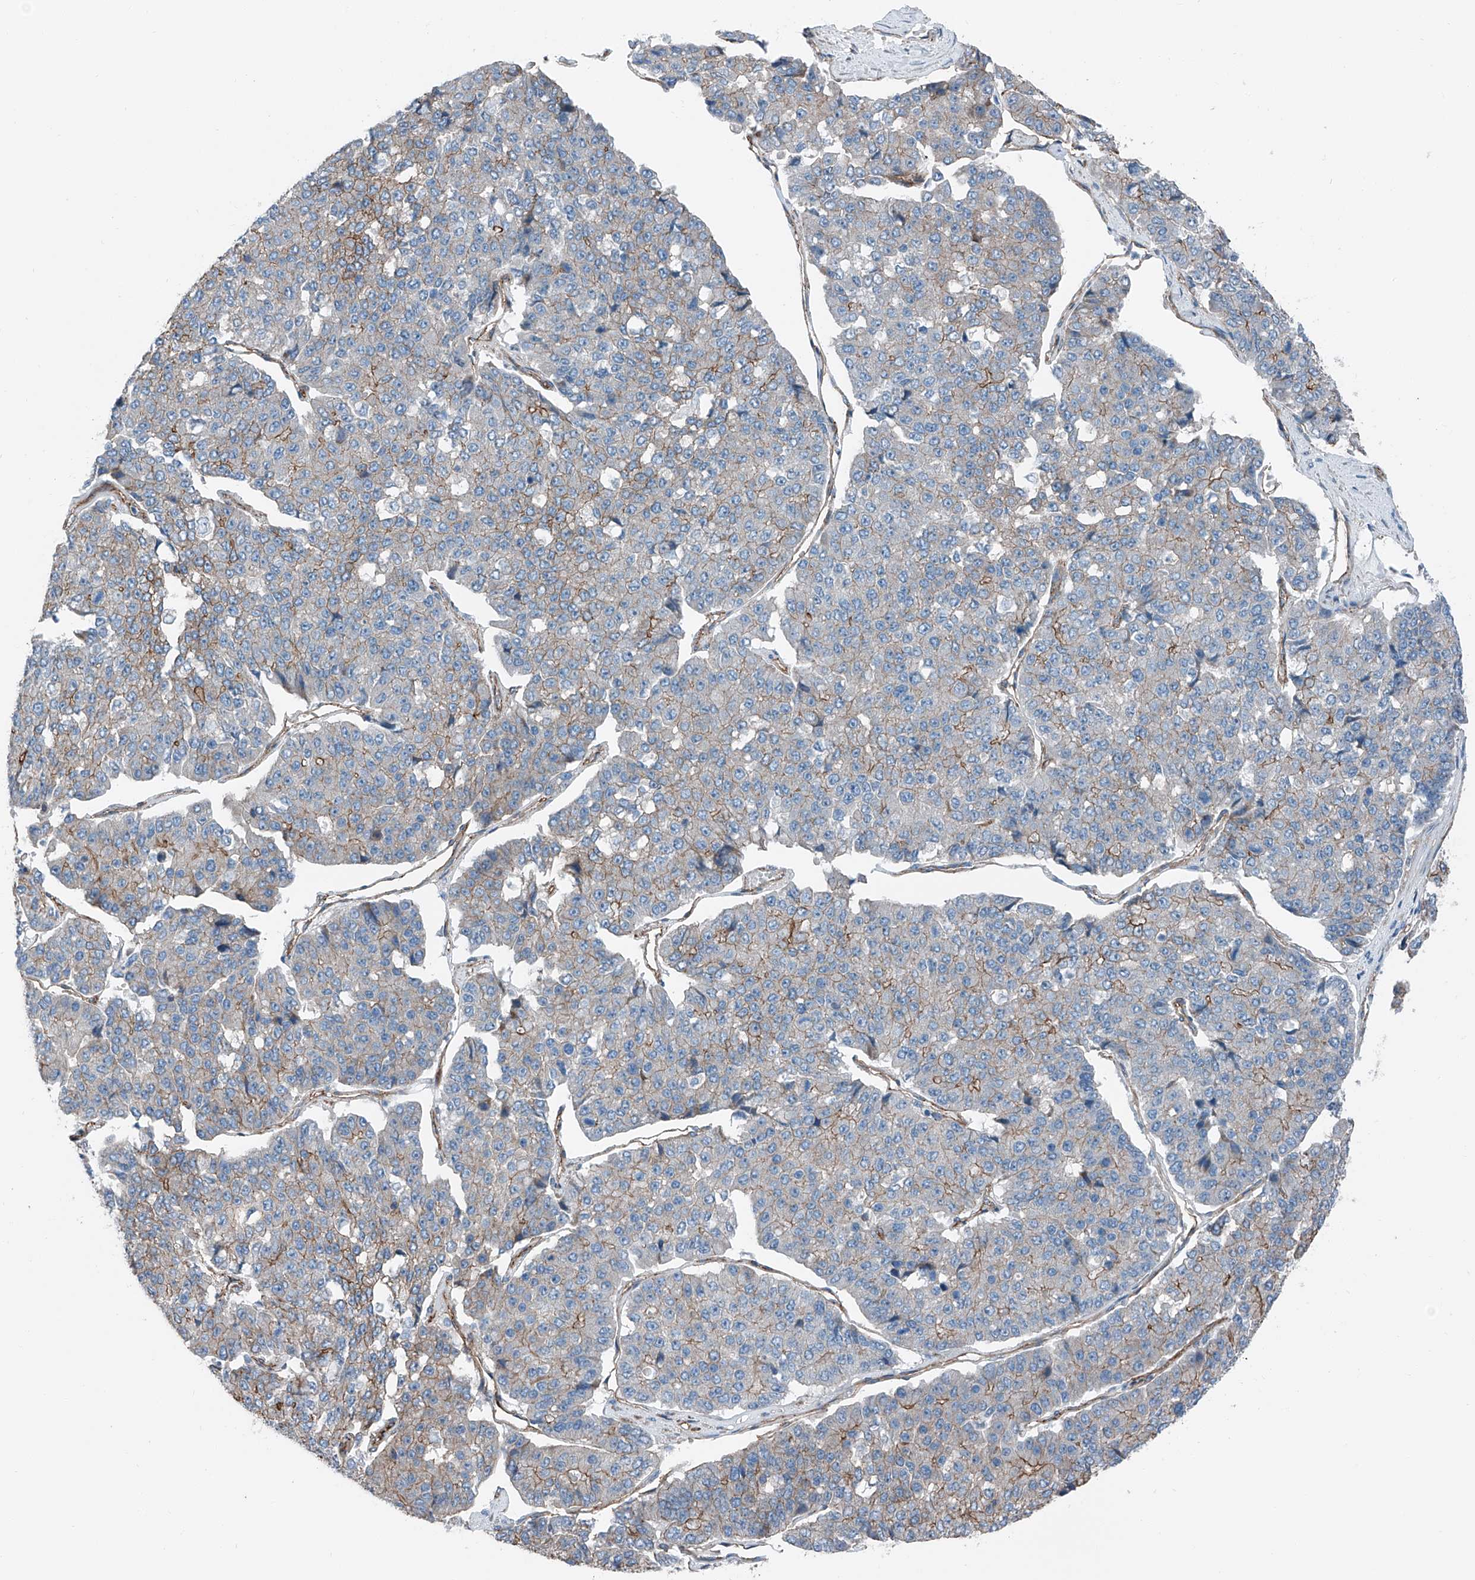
{"staining": {"intensity": "moderate", "quantity": "25%-75%", "location": "cytoplasmic/membranous"}, "tissue": "pancreatic cancer", "cell_type": "Tumor cells", "image_type": "cancer", "snomed": [{"axis": "morphology", "description": "Adenocarcinoma, NOS"}, {"axis": "topography", "description": "Pancreas"}], "caption": "Human pancreatic cancer (adenocarcinoma) stained for a protein (brown) displays moderate cytoplasmic/membranous positive staining in approximately 25%-75% of tumor cells.", "gene": "THEMIS2", "patient": {"sex": "male", "age": 50}}